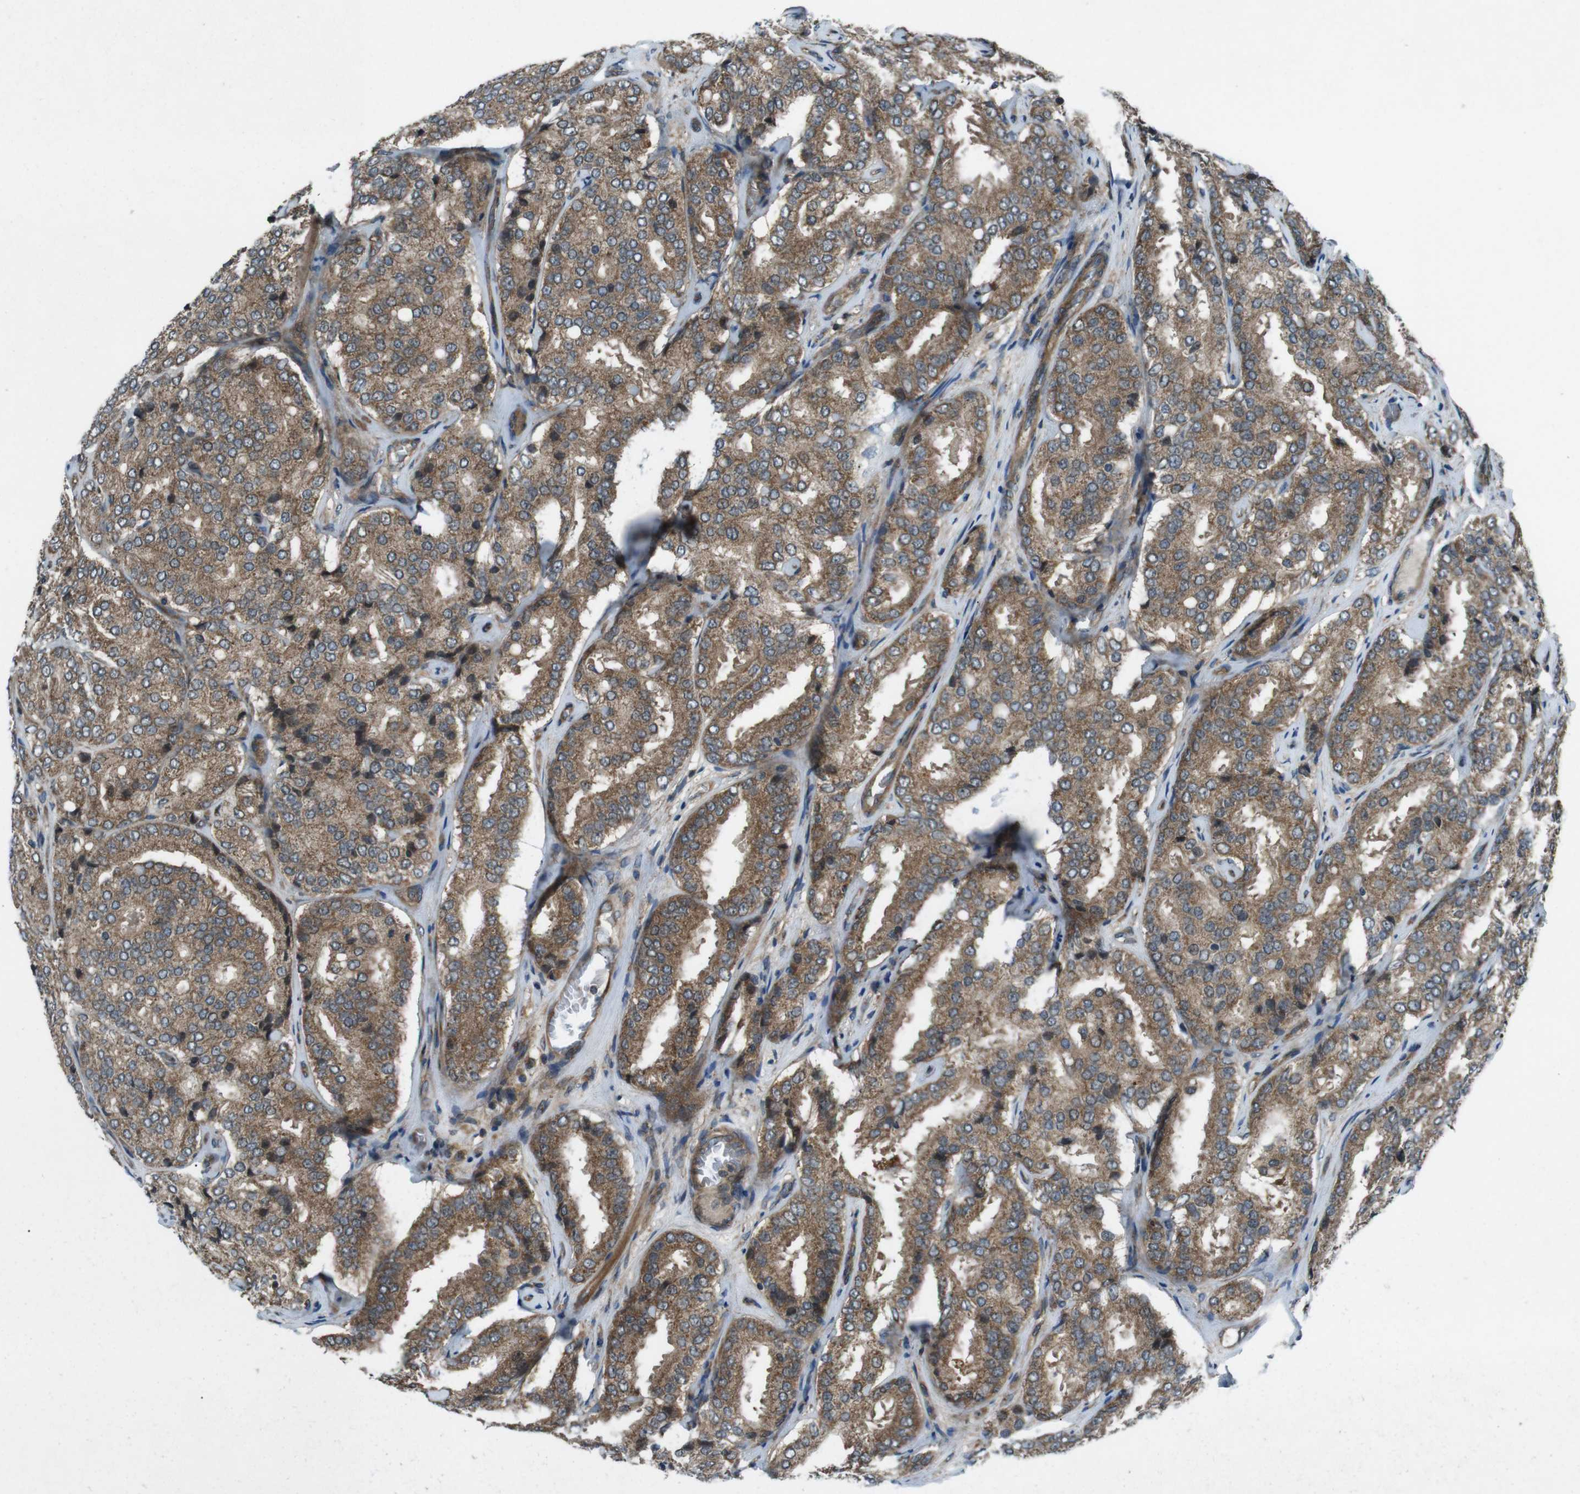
{"staining": {"intensity": "moderate", "quantity": ">75%", "location": "cytoplasmic/membranous"}, "tissue": "prostate cancer", "cell_type": "Tumor cells", "image_type": "cancer", "snomed": [{"axis": "morphology", "description": "Adenocarcinoma, High grade"}, {"axis": "topography", "description": "Prostate"}], "caption": "Prostate high-grade adenocarcinoma stained with a protein marker reveals moderate staining in tumor cells.", "gene": "SLC27A4", "patient": {"sex": "male", "age": 65}}